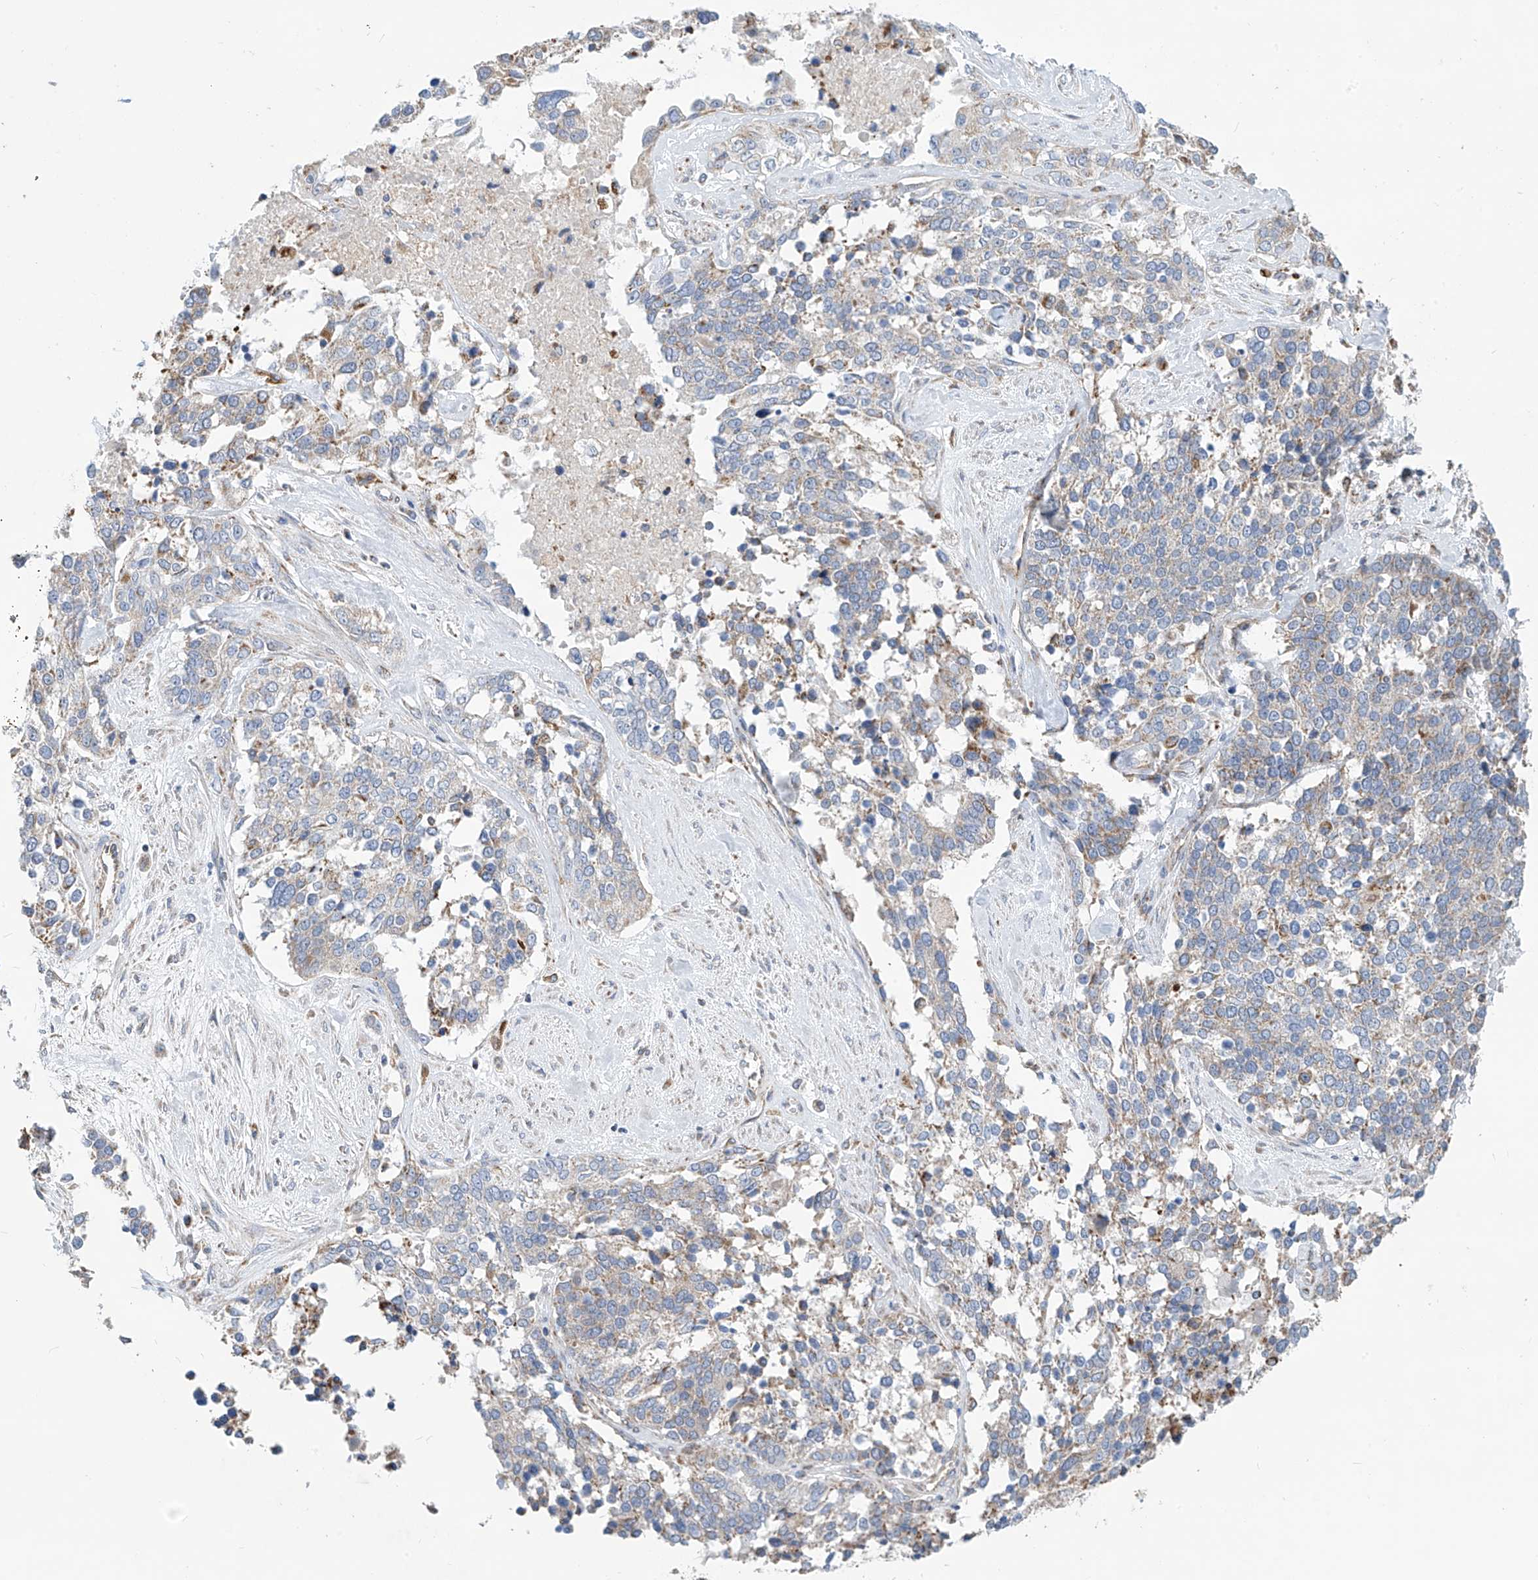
{"staining": {"intensity": "weak", "quantity": "25%-75%", "location": "cytoplasmic/membranous"}, "tissue": "ovarian cancer", "cell_type": "Tumor cells", "image_type": "cancer", "snomed": [{"axis": "morphology", "description": "Cystadenocarcinoma, serous, NOS"}, {"axis": "topography", "description": "Ovary"}], "caption": "Immunohistochemistry of human serous cystadenocarcinoma (ovarian) exhibits low levels of weak cytoplasmic/membranous positivity in about 25%-75% of tumor cells.", "gene": "EIF5B", "patient": {"sex": "female", "age": 44}}